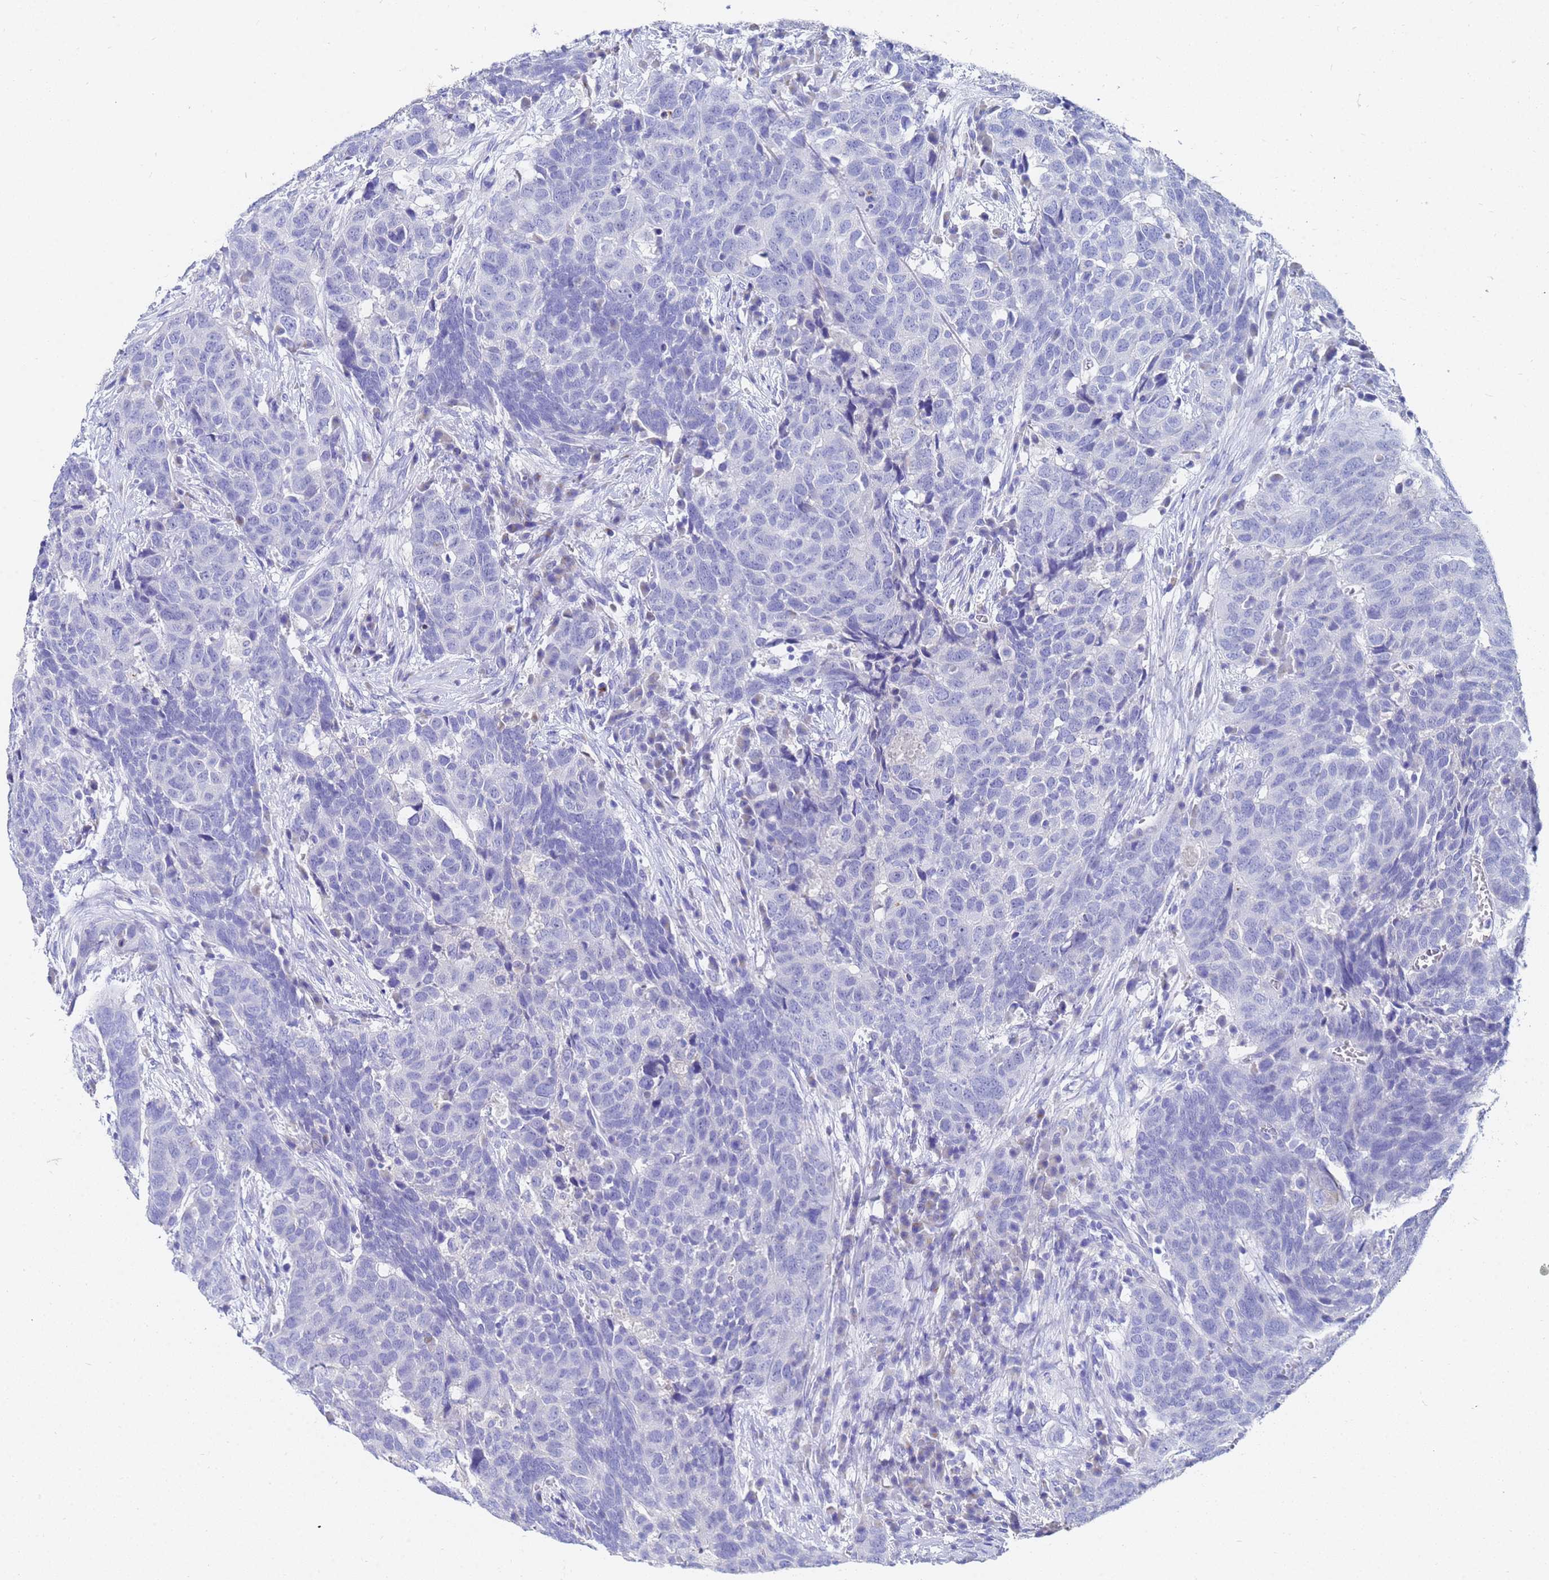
{"staining": {"intensity": "negative", "quantity": "none", "location": "none"}, "tissue": "head and neck cancer", "cell_type": "Tumor cells", "image_type": "cancer", "snomed": [{"axis": "morphology", "description": "Squamous cell carcinoma, NOS"}, {"axis": "topography", "description": "Head-Neck"}], "caption": "IHC image of neoplastic tissue: head and neck squamous cell carcinoma stained with DAB (3,3'-diaminobenzidine) exhibits no significant protein expression in tumor cells. The staining is performed using DAB (3,3'-diaminobenzidine) brown chromogen with nuclei counter-stained in using hematoxylin.", "gene": "C2orf72", "patient": {"sex": "male", "age": 66}}